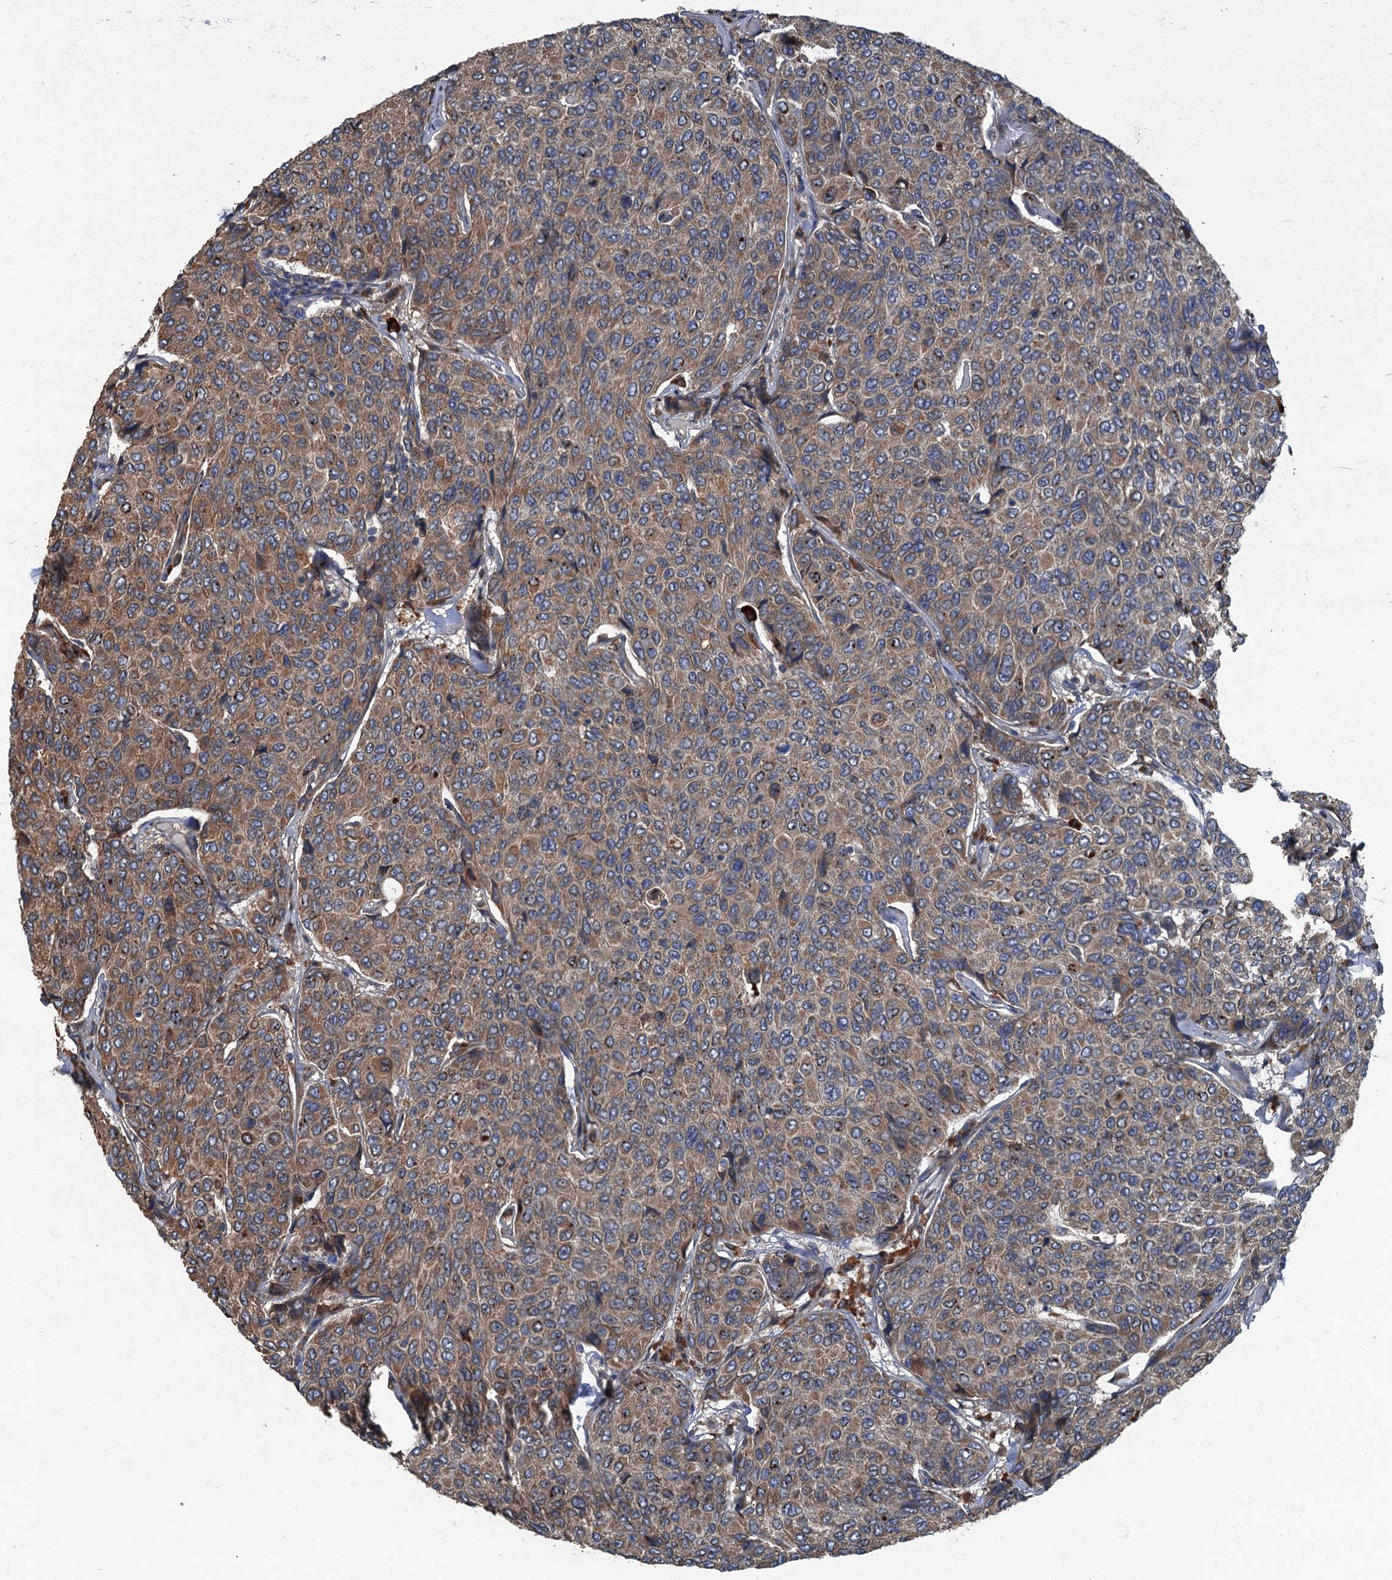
{"staining": {"intensity": "moderate", "quantity": ">75%", "location": "cytoplasmic/membranous"}, "tissue": "breast cancer", "cell_type": "Tumor cells", "image_type": "cancer", "snomed": [{"axis": "morphology", "description": "Duct carcinoma"}, {"axis": "topography", "description": "Breast"}], "caption": "Immunohistochemistry histopathology image of neoplastic tissue: human breast cancer (infiltrating ductal carcinoma) stained using IHC demonstrates medium levels of moderate protein expression localized specifically in the cytoplasmic/membranous of tumor cells, appearing as a cytoplasmic/membranous brown color.", "gene": "SPDYC", "patient": {"sex": "female", "age": 55}}